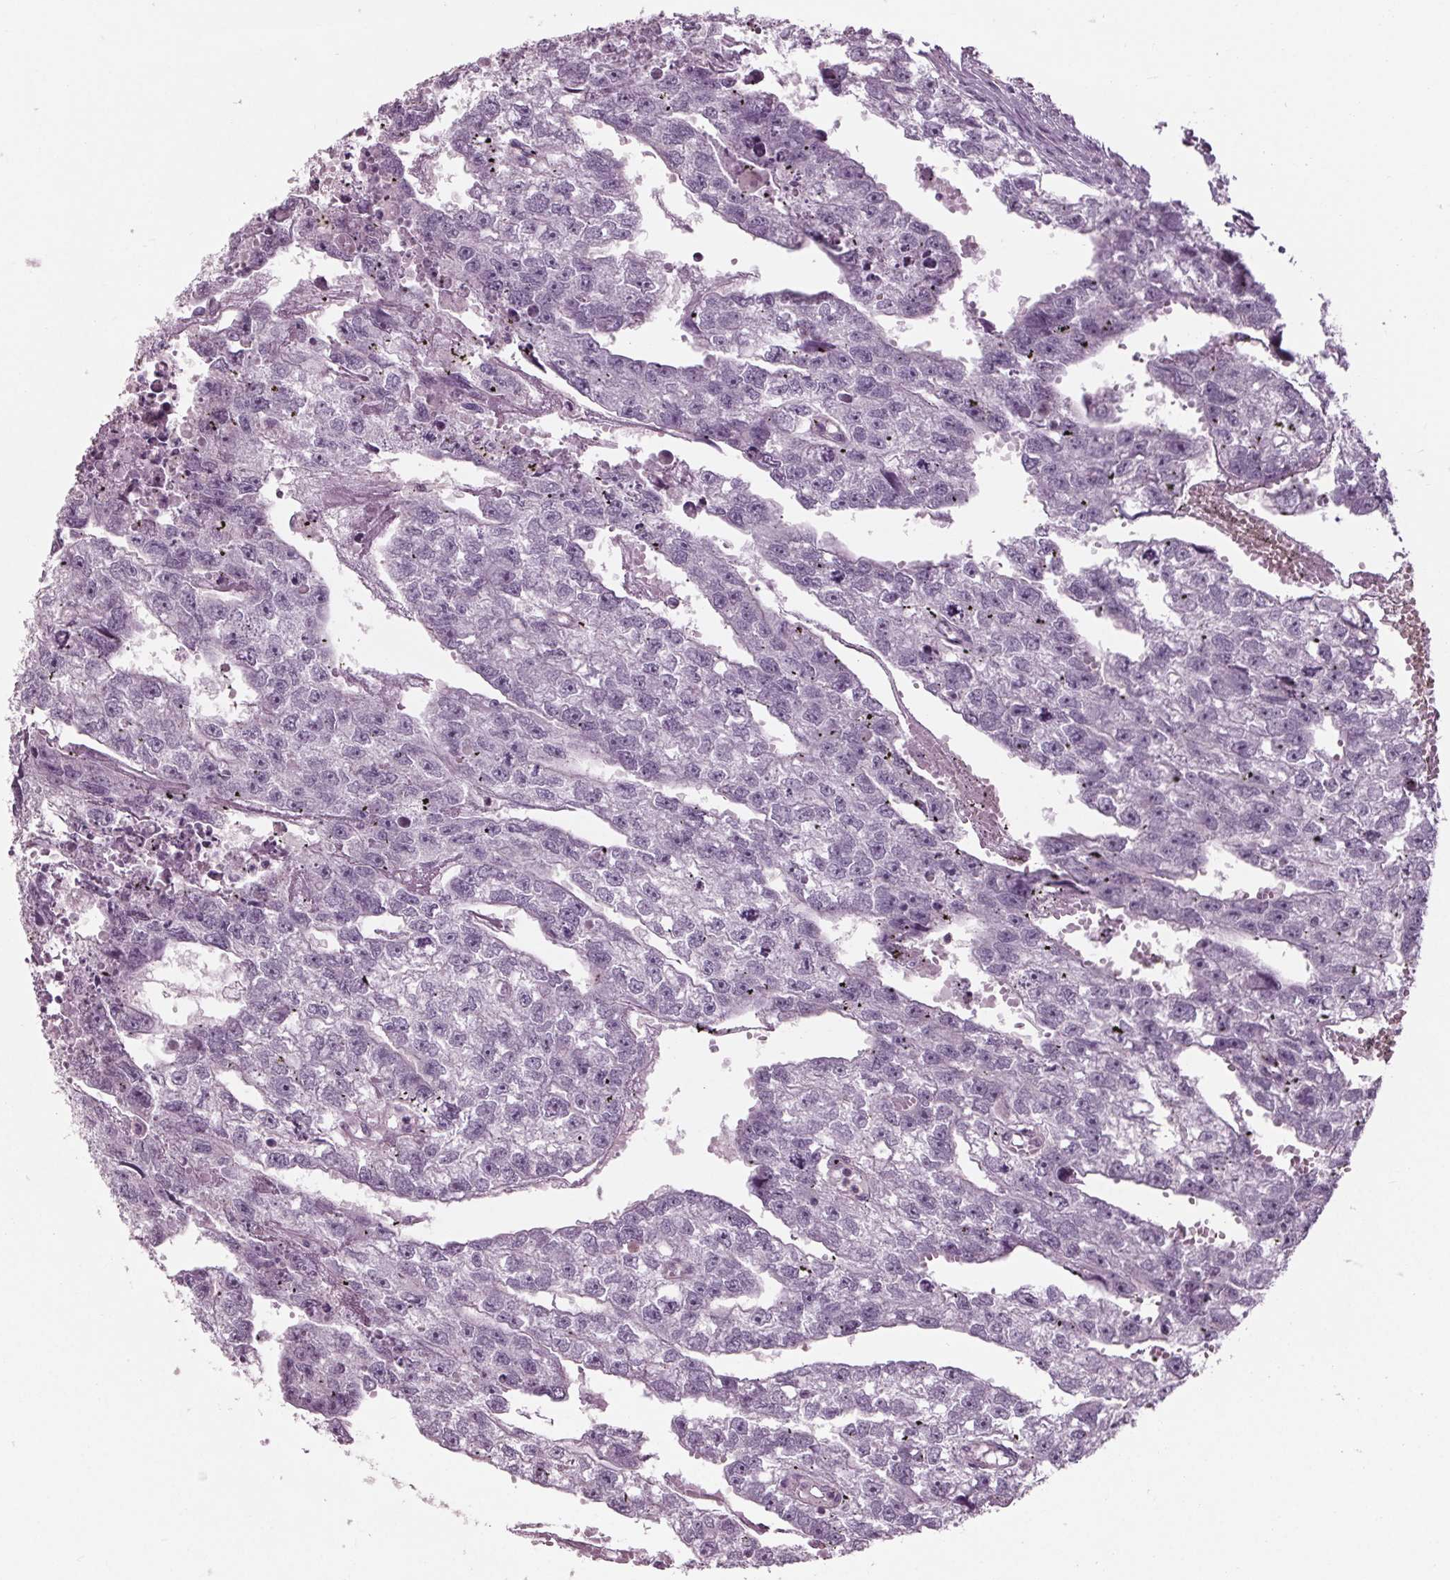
{"staining": {"intensity": "negative", "quantity": "none", "location": "none"}, "tissue": "testis cancer", "cell_type": "Tumor cells", "image_type": "cancer", "snomed": [{"axis": "morphology", "description": "Carcinoma, Embryonal, NOS"}, {"axis": "morphology", "description": "Teratoma, malignant, NOS"}, {"axis": "topography", "description": "Testis"}], "caption": "Immunohistochemistry (IHC) micrograph of human testis cancer stained for a protein (brown), which reveals no staining in tumor cells.", "gene": "TNNC2", "patient": {"sex": "male", "age": 44}}